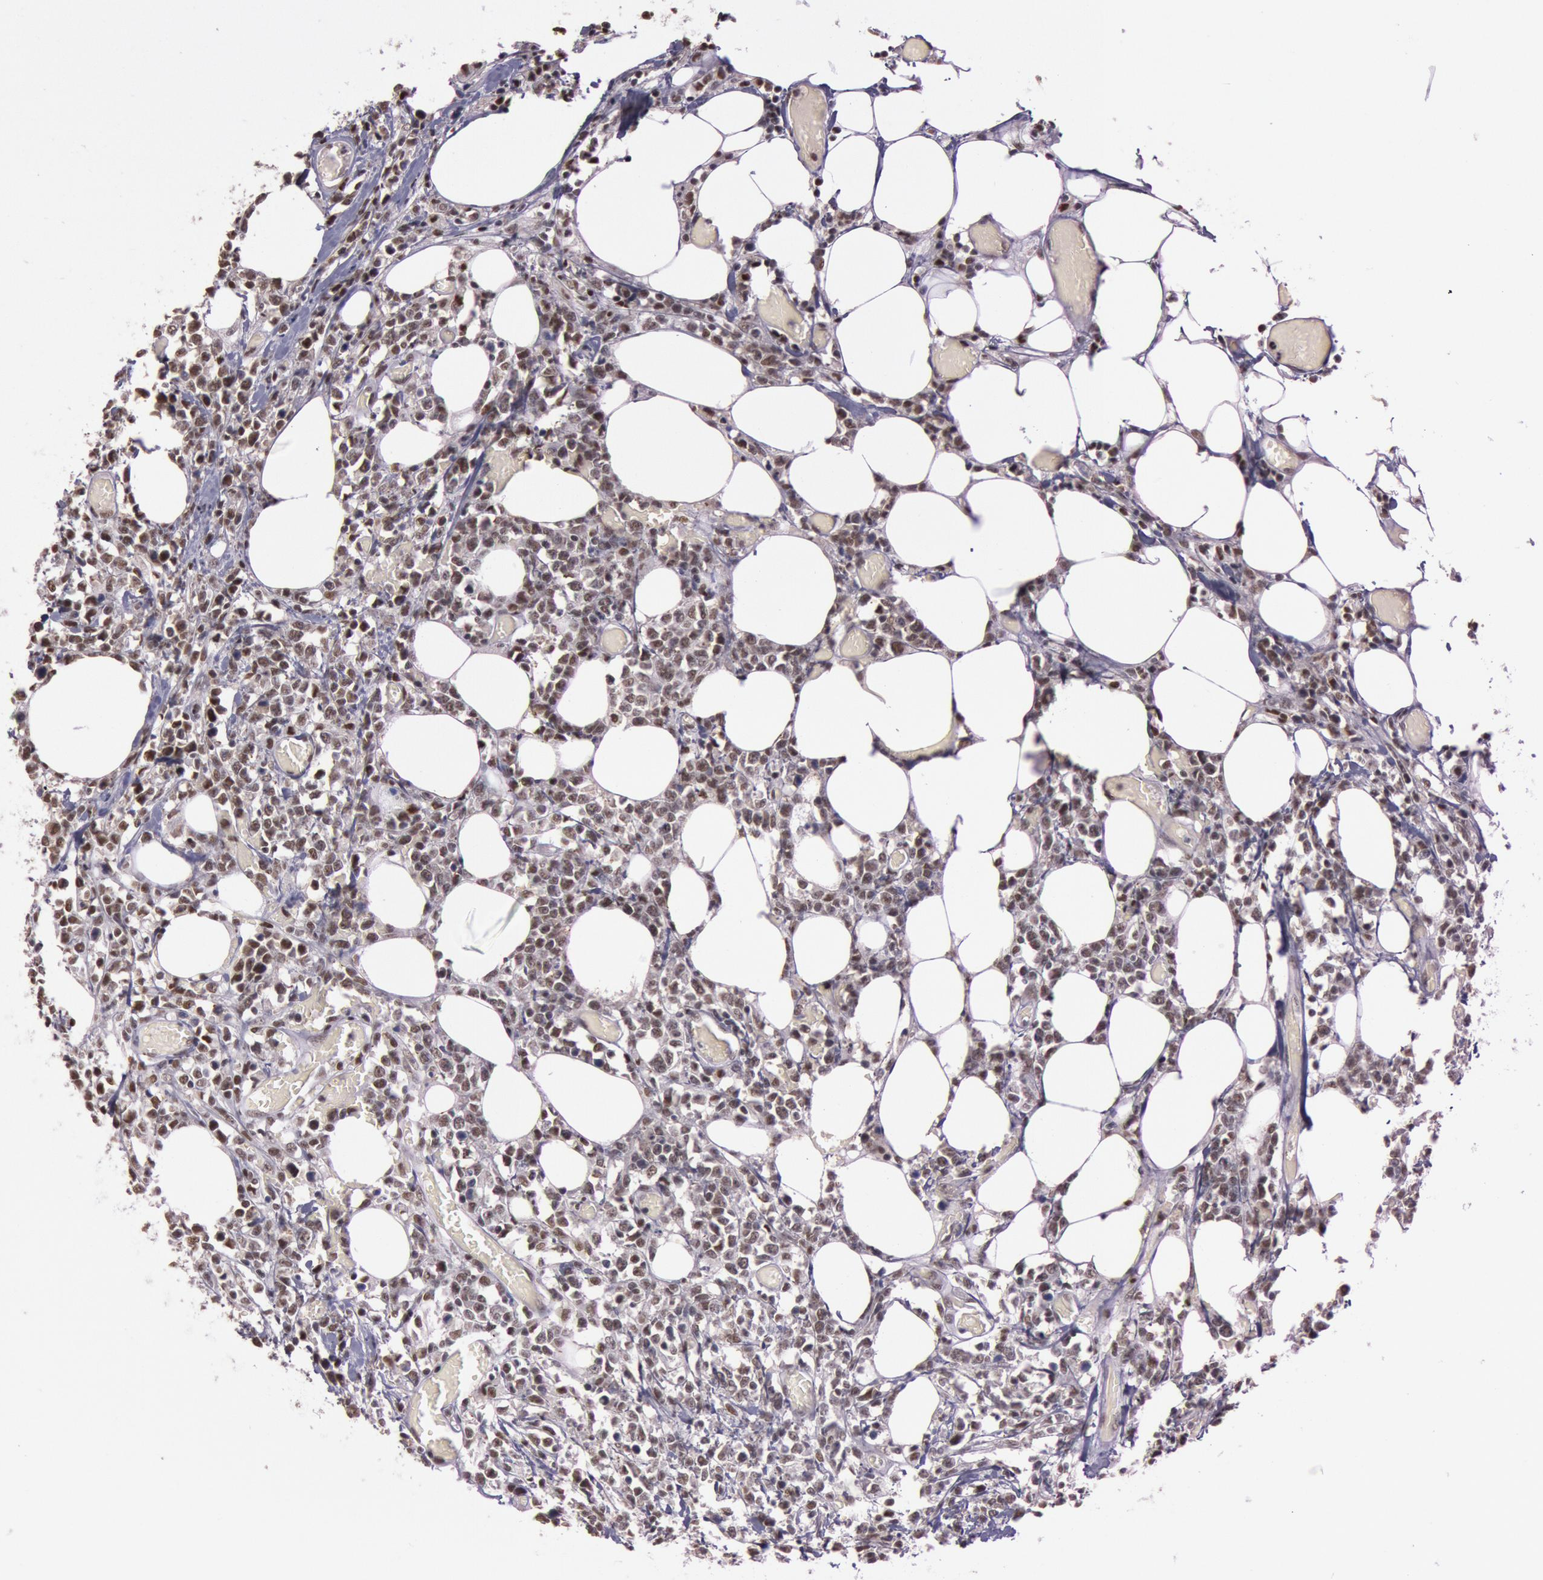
{"staining": {"intensity": "moderate", "quantity": "25%-75%", "location": "nuclear"}, "tissue": "lymphoma", "cell_type": "Tumor cells", "image_type": "cancer", "snomed": [{"axis": "morphology", "description": "Malignant lymphoma, non-Hodgkin's type, High grade"}, {"axis": "topography", "description": "Colon"}], "caption": "Brown immunohistochemical staining in lymphoma reveals moderate nuclear staining in about 25%-75% of tumor cells. Nuclei are stained in blue.", "gene": "TASL", "patient": {"sex": "male", "age": 82}}